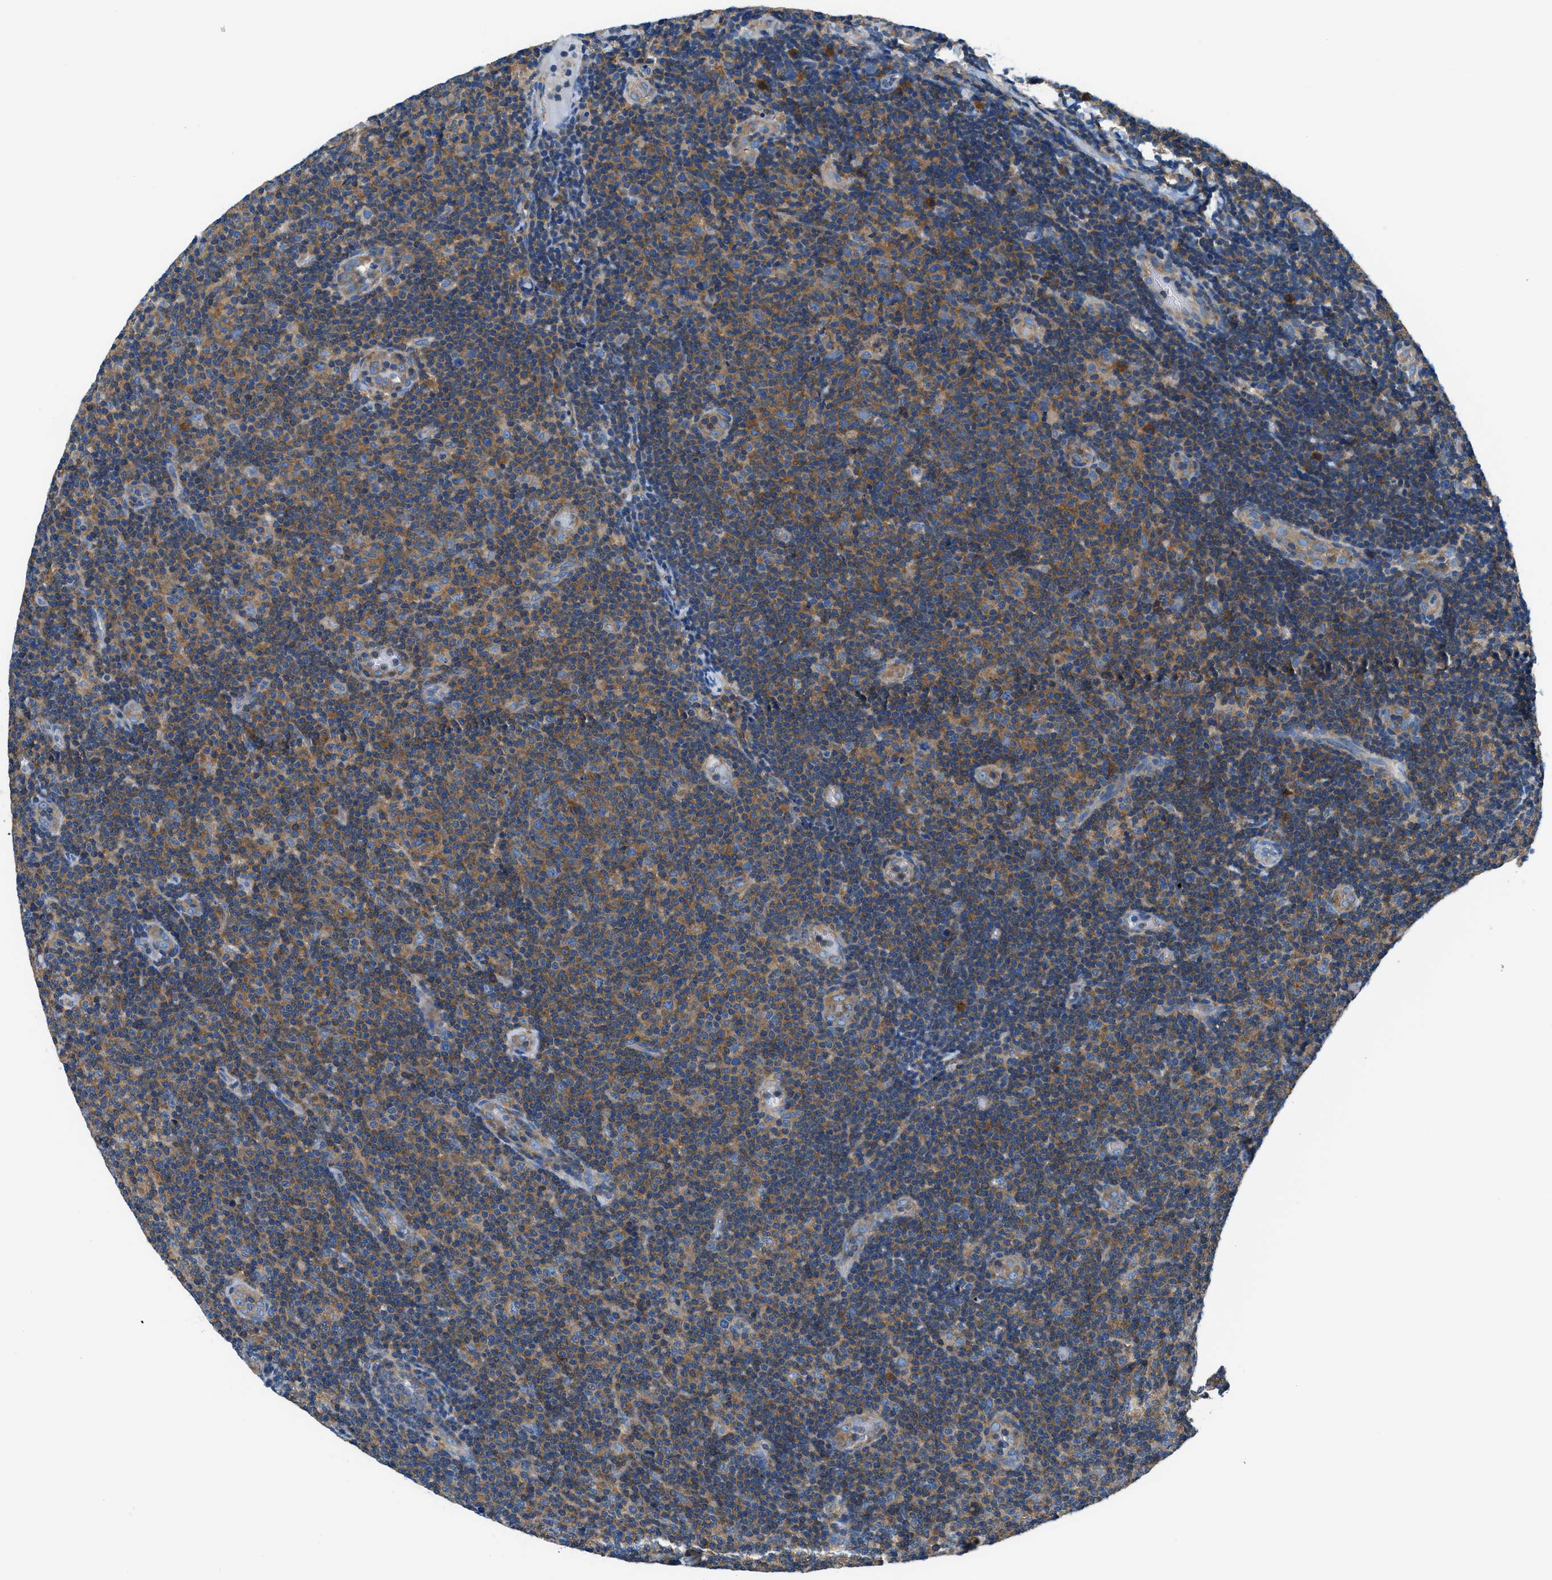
{"staining": {"intensity": "moderate", "quantity": ">75%", "location": "cytoplasmic/membranous"}, "tissue": "lymphoma", "cell_type": "Tumor cells", "image_type": "cancer", "snomed": [{"axis": "morphology", "description": "Malignant lymphoma, non-Hodgkin's type, Low grade"}, {"axis": "topography", "description": "Lymph node"}], "caption": "This image reveals malignant lymphoma, non-Hodgkin's type (low-grade) stained with immunohistochemistry to label a protein in brown. The cytoplasmic/membranous of tumor cells show moderate positivity for the protein. Nuclei are counter-stained blue.", "gene": "SARS1", "patient": {"sex": "male", "age": 83}}